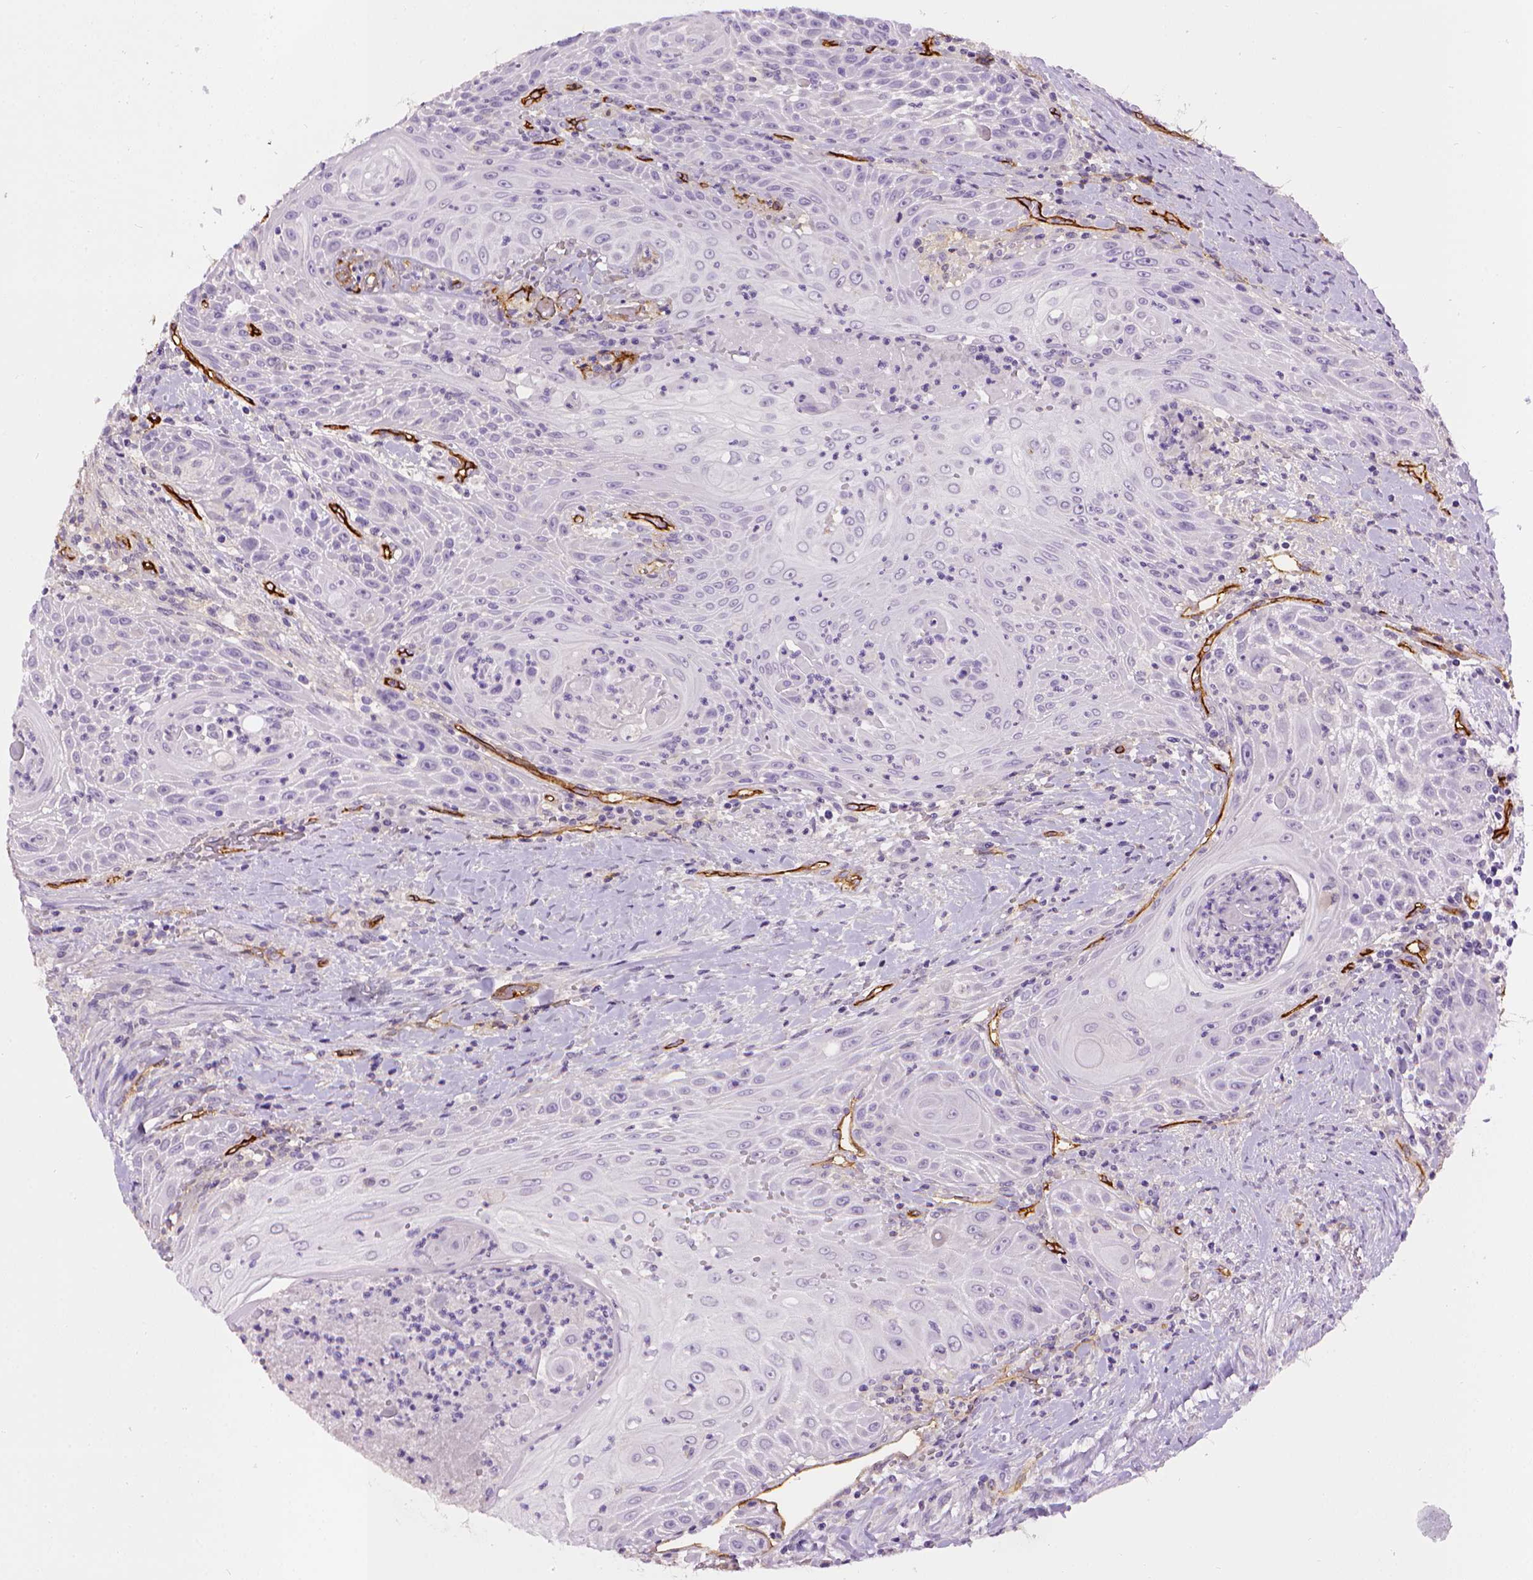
{"staining": {"intensity": "negative", "quantity": "none", "location": "none"}, "tissue": "head and neck cancer", "cell_type": "Tumor cells", "image_type": "cancer", "snomed": [{"axis": "morphology", "description": "Squamous cell carcinoma, NOS"}, {"axis": "topography", "description": "Head-Neck"}], "caption": "A high-resolution image shows immunohistochemistry staining of head and neck cancer, which exhibits no significant staining in tumor cells.", "gene": "ENG", "patient": {"sex": "male", "age": 69}}